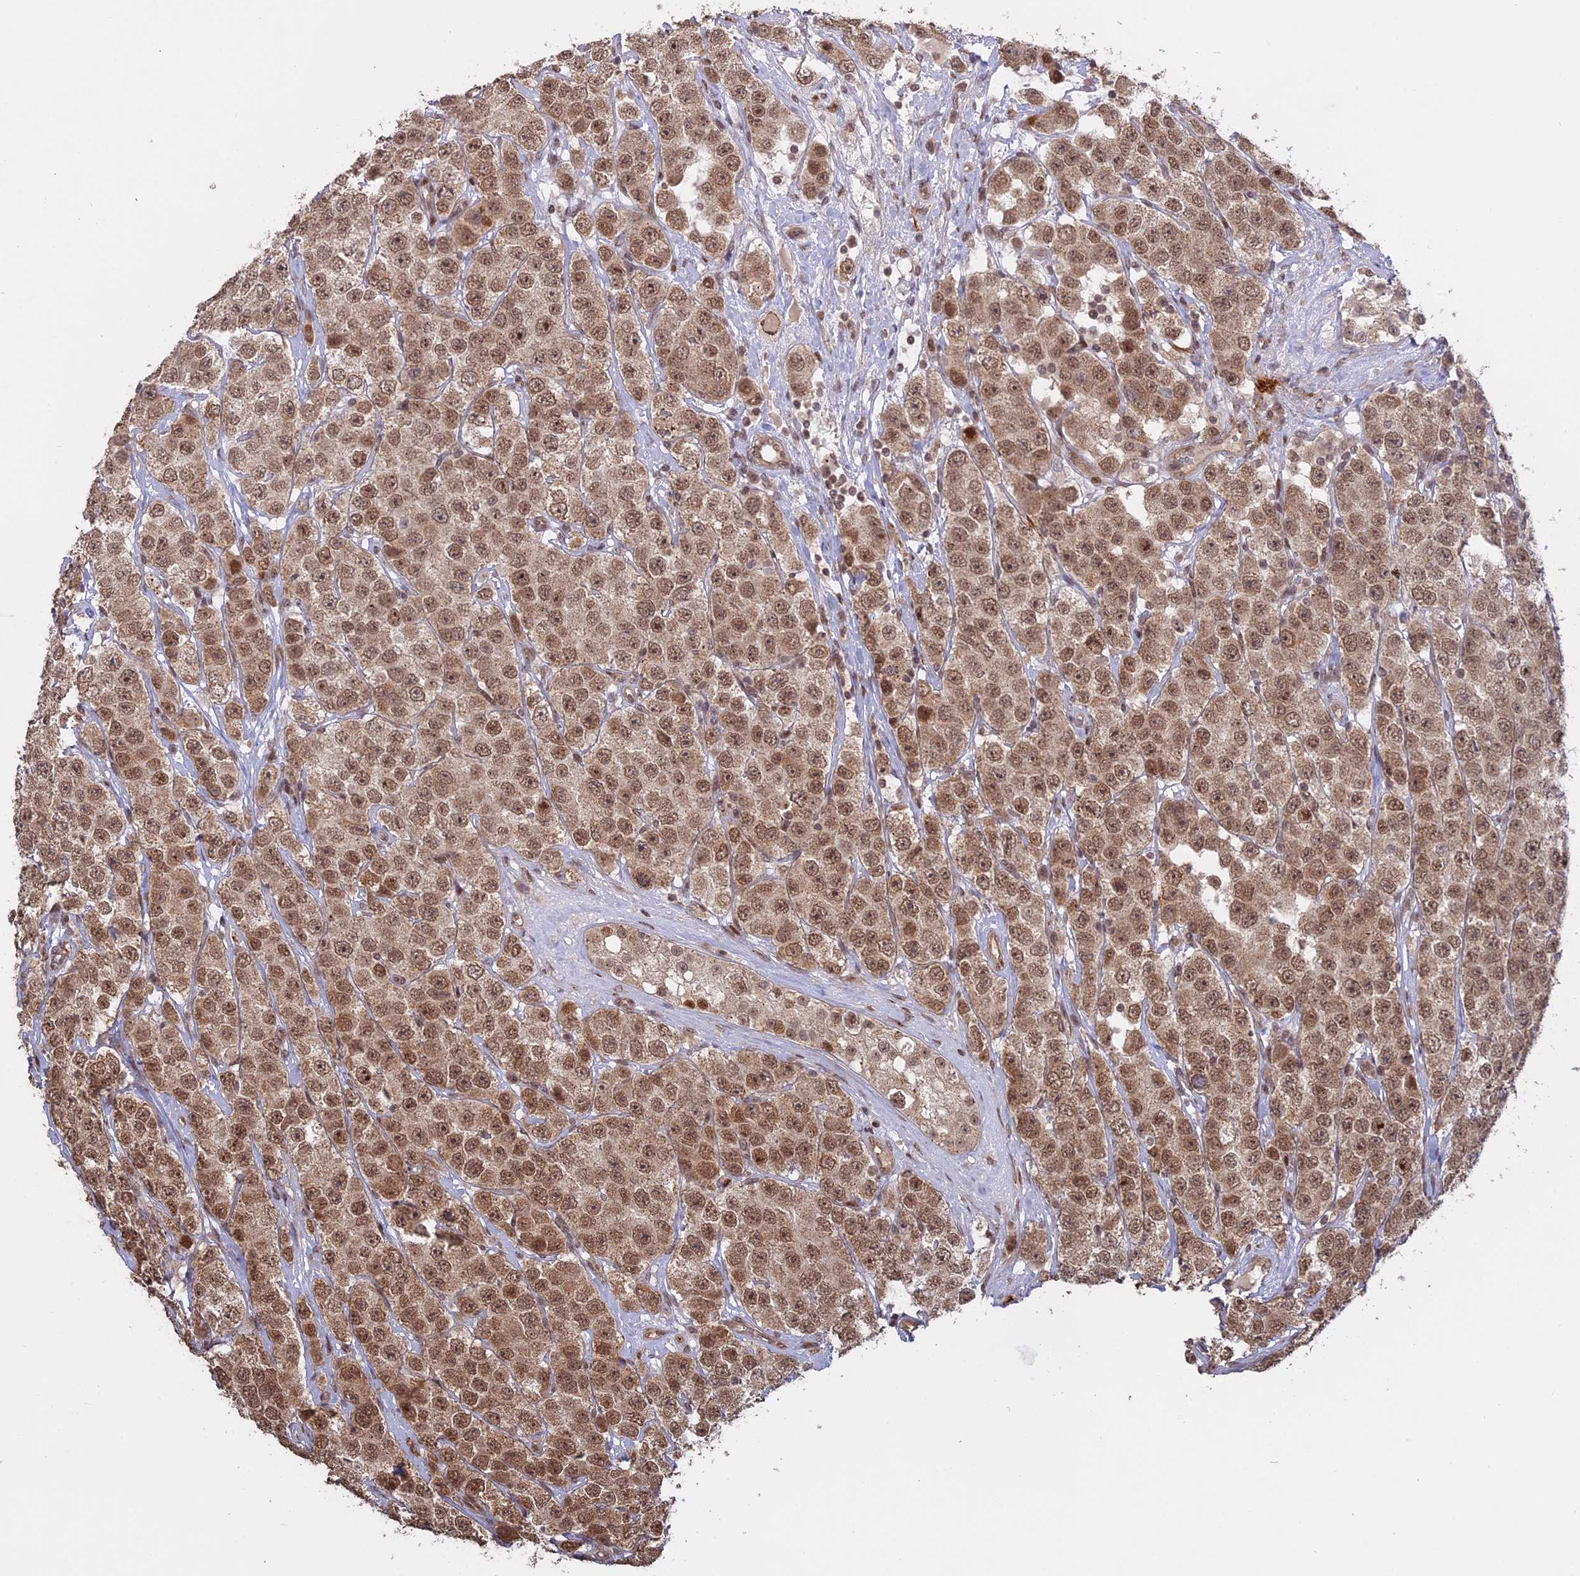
{"staining": {"intensity": "moderate", "quantity": ">75%", "location": "cytoplasmic/membranous,nuclear"}, "tissue": "testis cancer", "cell_type": "Tumor cells", "image_type": "cancer", "snomed": [{"axis": "morphology", "description": "Seminoma, NOS"}, {"axis": "topography", "description": "Testis"}], "caption": "Brown immunohistochemical staining in human testis cancer shows moderate cytoplasmic/membranous and nuclear staining in about >75% of tumor cells. The protein is shown in brown color, while the nuclei are stained blue.", "gene": "PKIG", "patient": {"sex": "male", "age": 28}}